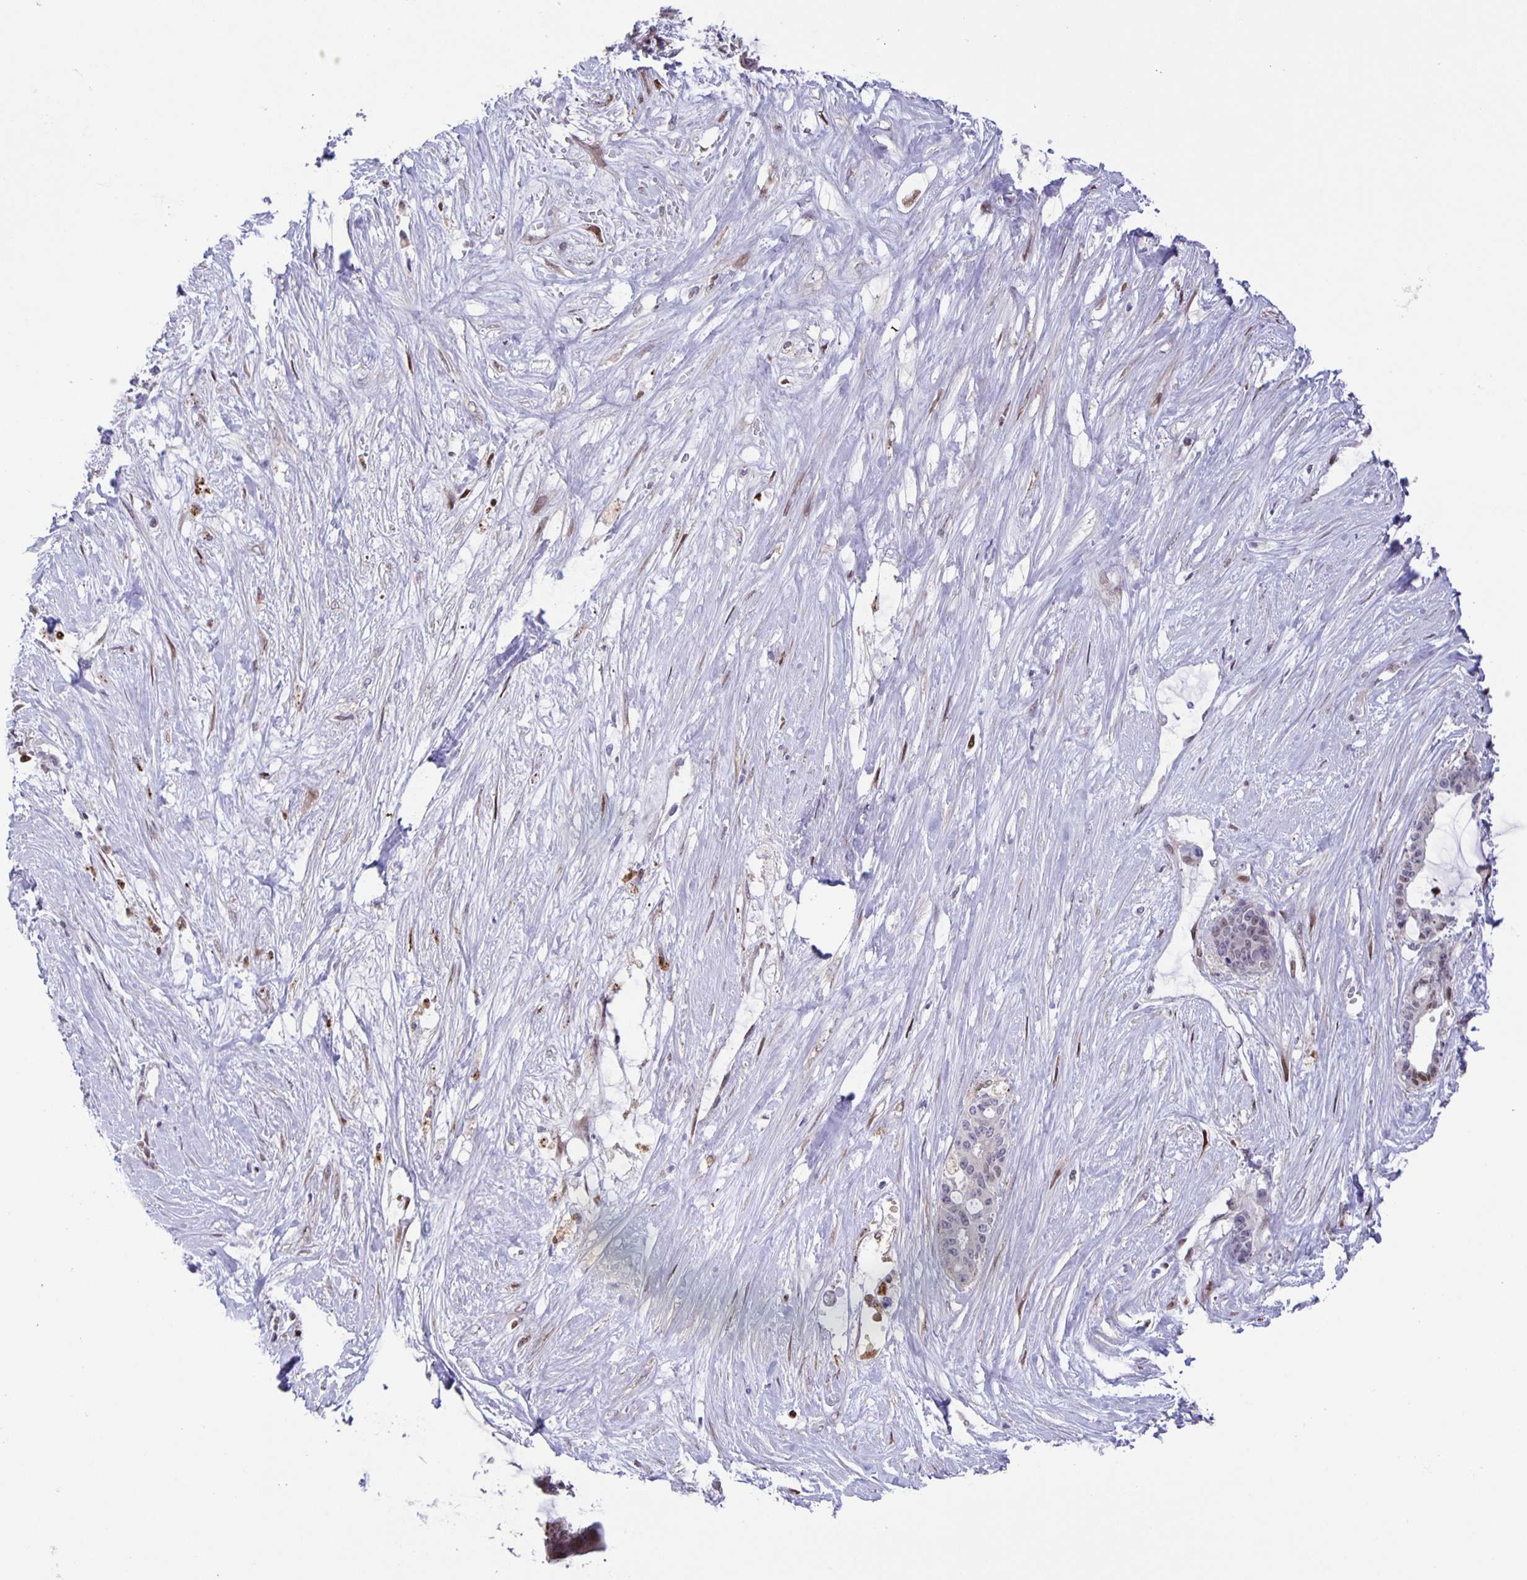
{"staining": {"intensity": "moderate", "quantity": "<25%", "location": "nuclear"}, "tissue": "liver cancer", "cell_type": "Tumor cells", "image_type": "cancer", "snomed": [{"axis": "morphology", "description": "Normal tissue, NOS"}, {"axis": "morphology", "description": "Cholangiocarcinoma"}, {"axis": "topography", "description": "Liver"}, {"axis": "topography", "description": "Peripheral nerve tissue"}], "caption": "Protein staining of liver cancer tissue demonstrates moderate nuclear positivity in approximately <25% of tumor cells. Using DAB (brown) and hematoxylin (blue) stains, captured at high magnification using brightfield microscopy.", "gene": "MAPK12", "patient": {"sex": "female", "age": 73}}